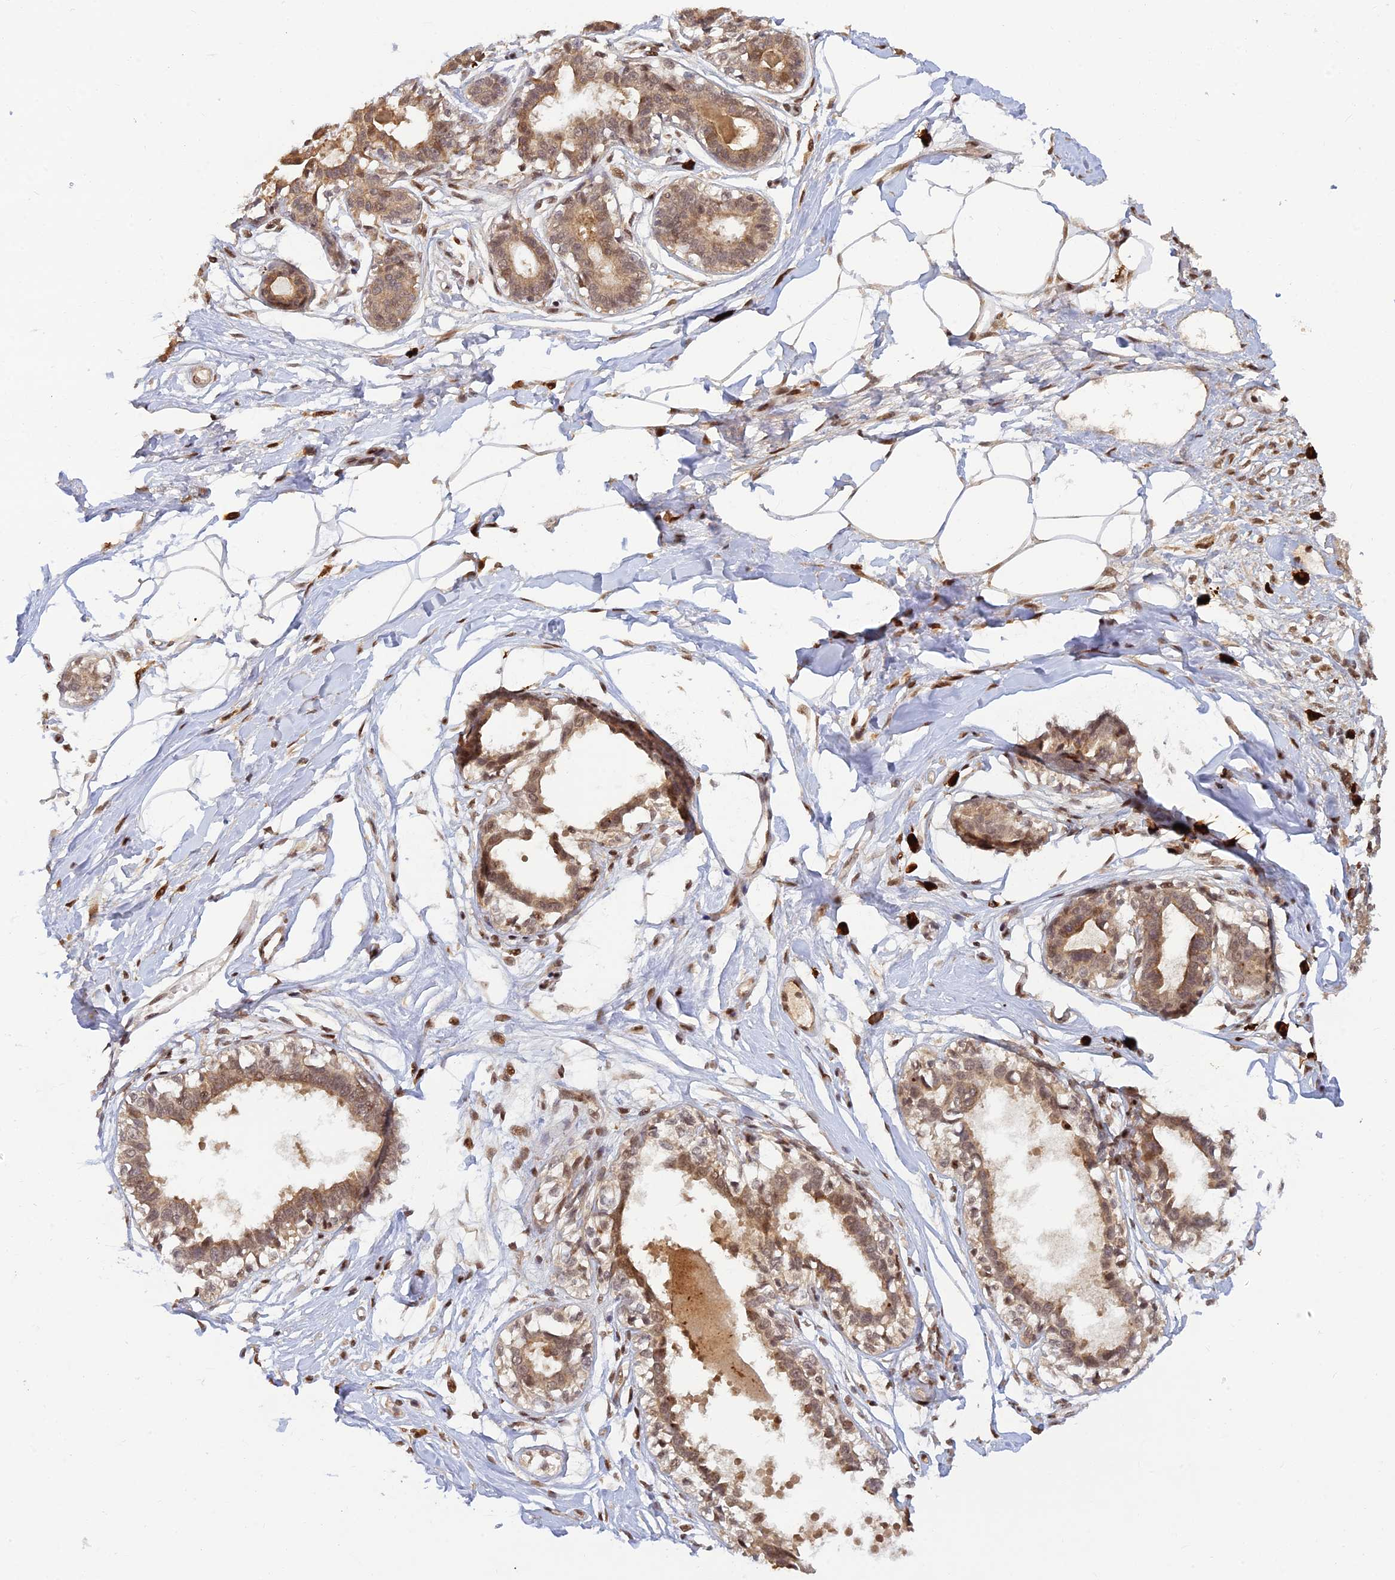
{"staining": {"intensity": "moderate", "quantity": ">75%", "location": "cytoplasmic/membranous,nuclear"}, "tissue": "breast", "cell_type": "Adipocytes", "image_type": "normal", "snomed": [{"axis": "morphology", "description": "Normal tissue, NOS"}, {"axis": "topography", "description": "Breast"}], "caption": "DAB immunohistochemical staining of benign human breast demonstrates moderate cytoplasmic/membranous,nuclear protein staining in approximately >75% of adipocytes. (Brightfield microscopy of DAB IHC at high magnification).", "gene": "ZNF565", "patient": {"sex": "female", "age": 45}}